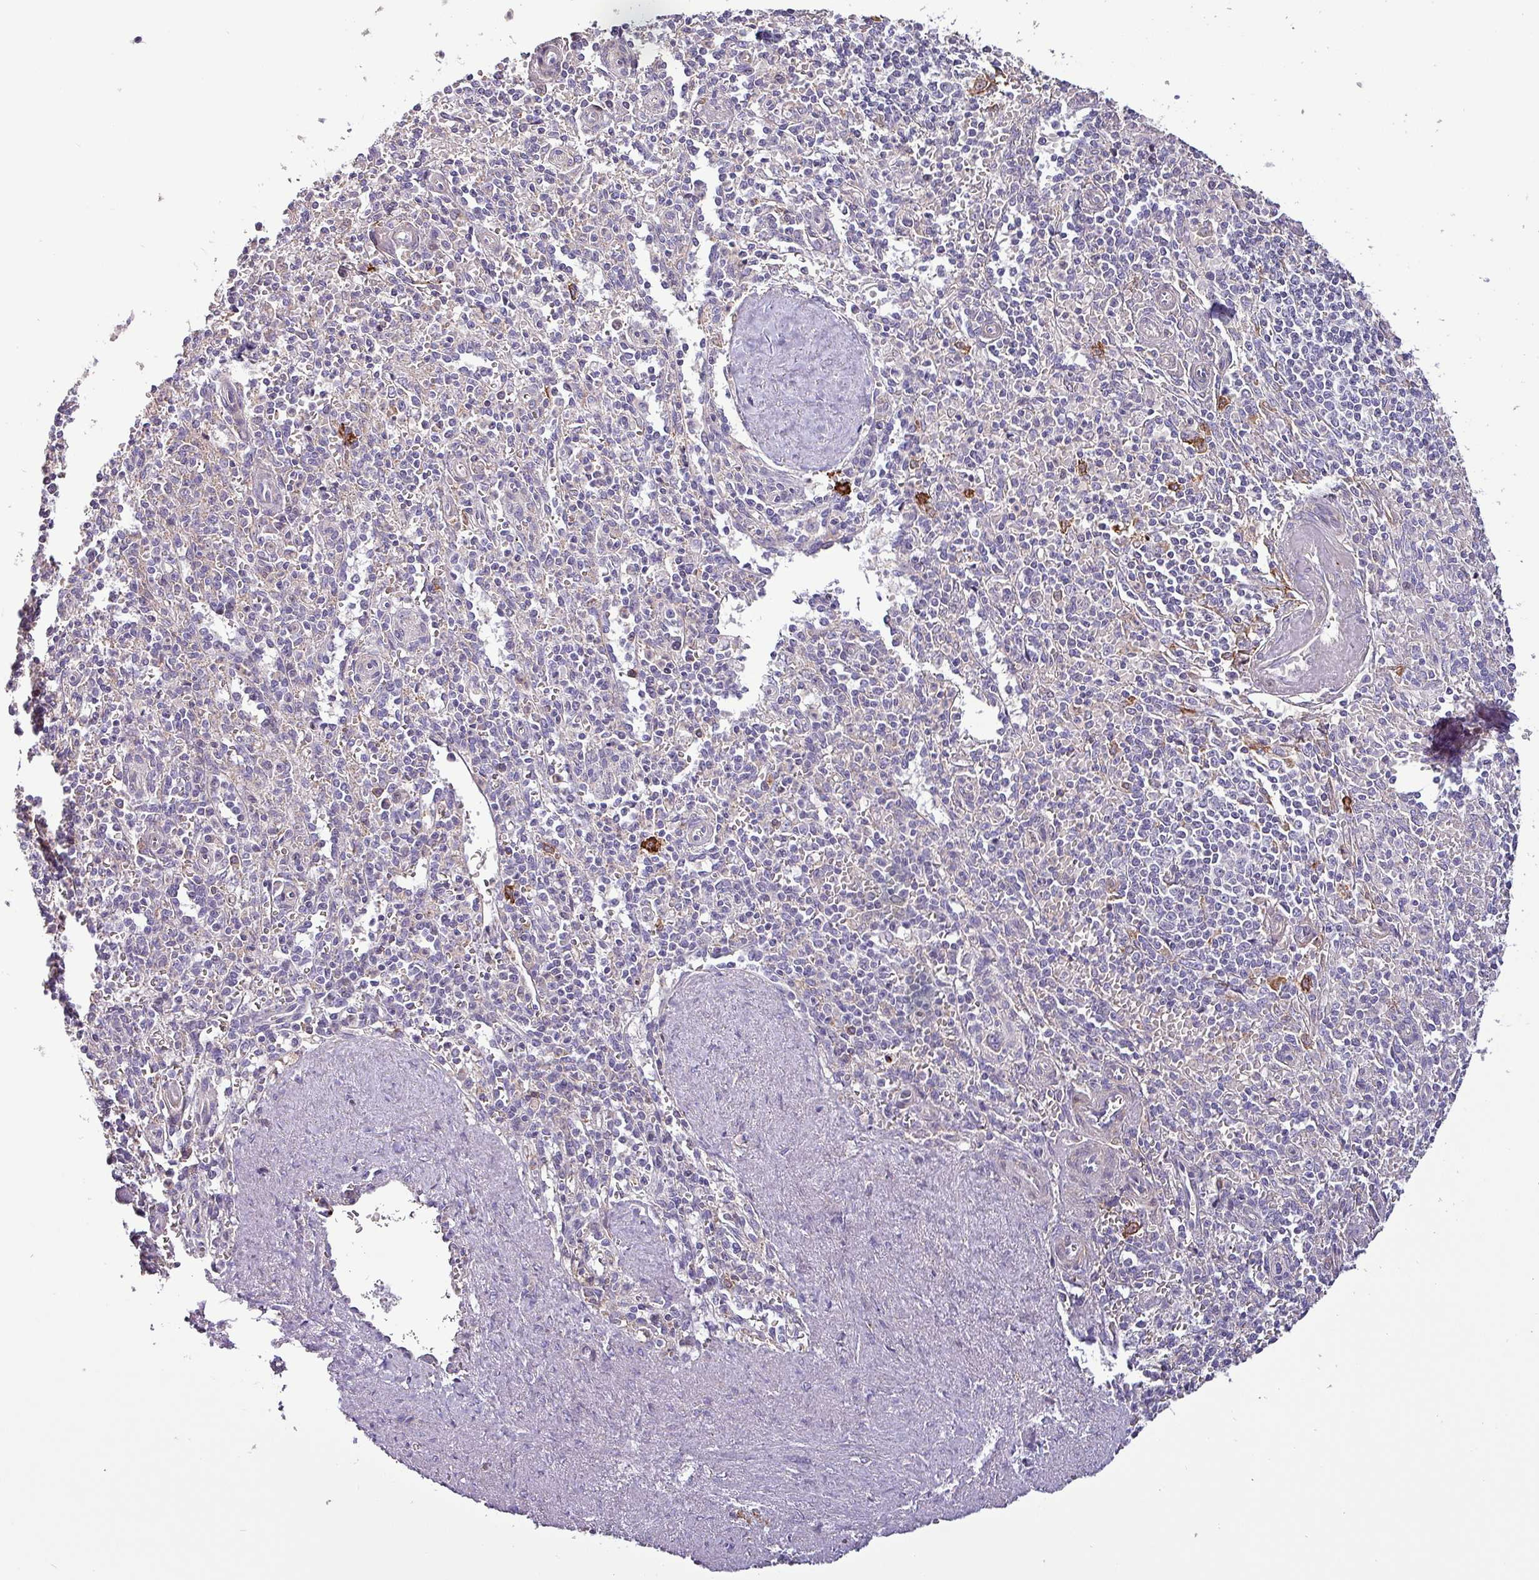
{"staining": {"intensity": "moderate", "quantity": "<25%", "location": "cytoplasmic/membranous"}, "tissue": "spleen", "cell_type": "Cells in red pulp", "image_type": "normal", "snomed": [{"axis": "morphology", "description": "Normal tissue, NOS"}, {"axis": "topography", "description": "Spleen"}], "caption": "Immunohistochemical staining of benign human spleen demonstrates moderate cytoplasmic/membranous protein expression in about <25% of cells in red pulp.", "gene": "SCIN", "patient": {"sex": "female", "age": 70}}